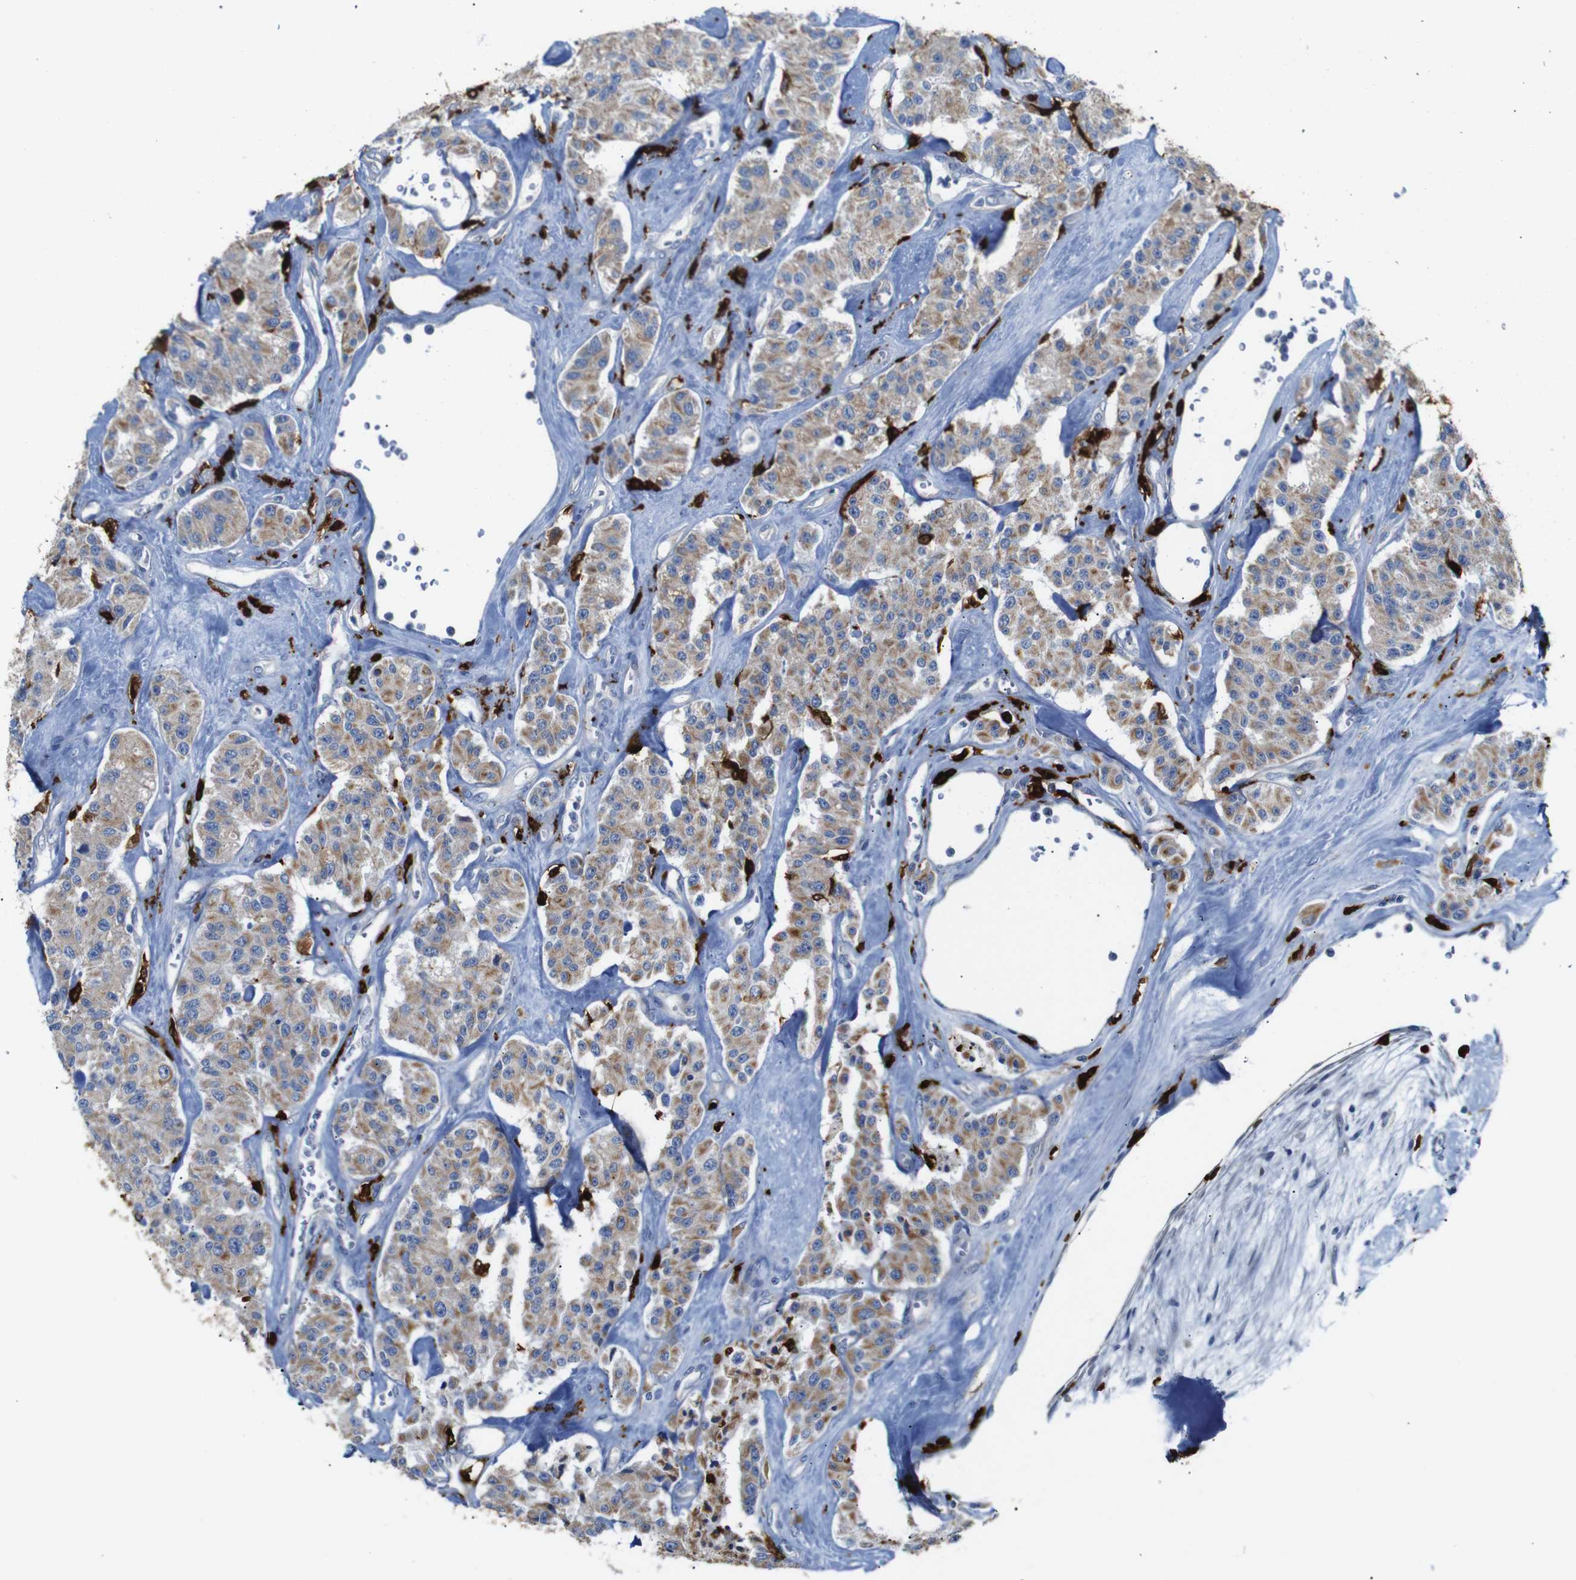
{"staining": {"intensity": "moderate", "quantity": ">75%", "location": "cytoplasmic/membranous"}, "tissue": "carcinoid", "cell_type": "Tumor cells", "image_type": "cancer", "snomed": [{"axis": "morphology", "description": "Carcinoid, malignant, NOS"}, {"axis": "topography", "description": "Pancreas"}], "caption": "Immunohistochemistry micrograph of malignant carcinoid stained for a protein (brown), which exhibits medium levels of moderate cytoplasmic/membranous expression in approximately >75% of tumor cells.", "gene": "ALOX15", "patient": {"sex": "male", "age": 41}}